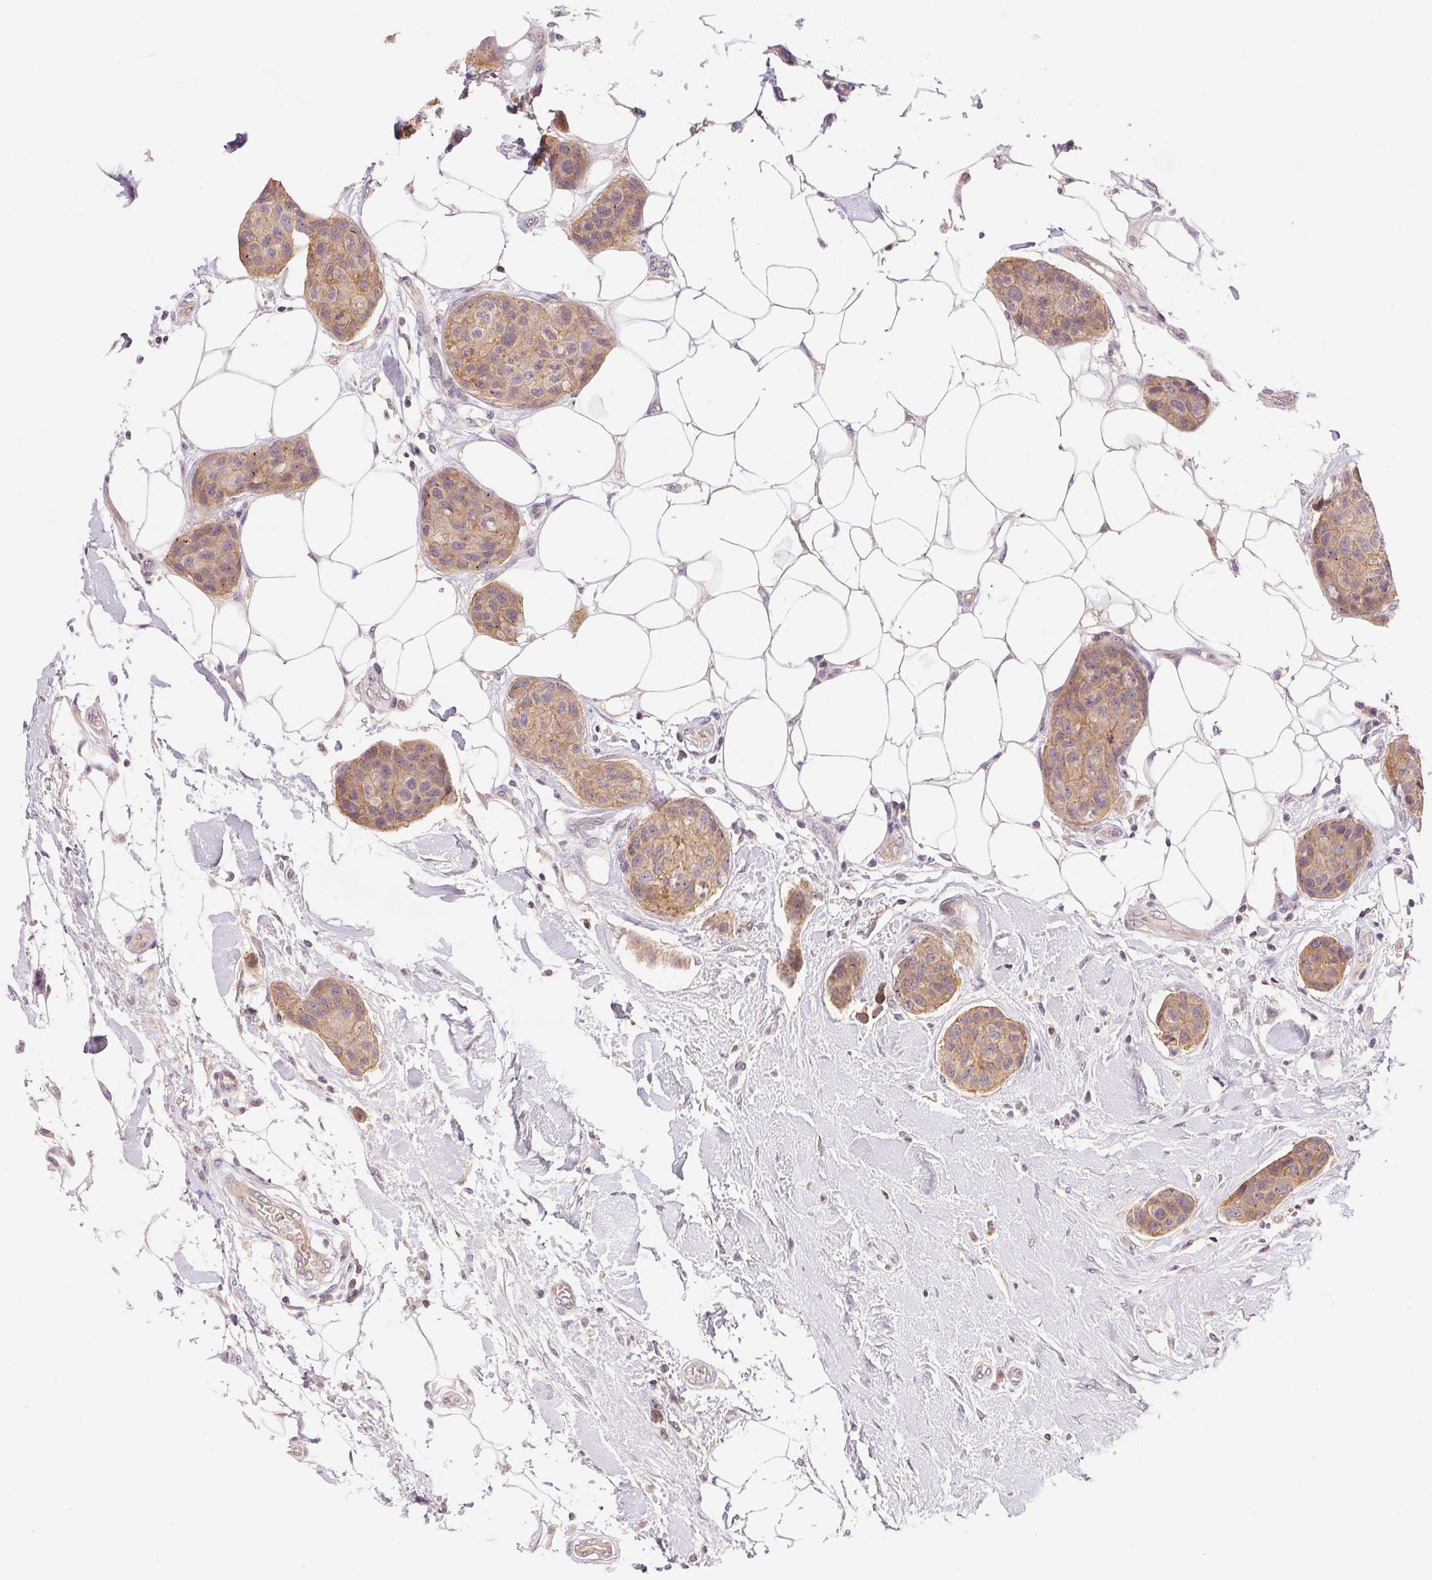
{"staining": {"intensity": "weak", "quantity": ">75%", "location": "cytoplasmic/membranous"}, "tissue": "breast cancer", "cell_type": "Tumor cells", "image_type": "cancer", "snomed": [{"axis": "morphology", "description": "Duct carcinoma"}, {"axis": "topography", "description": "Breast"}, {"axis": "topography", "description": "Lymph node"}], "caption": "A photomicrograph of human breast cancer (infiltrating ductal carcinoma) stained for a protein displays weak cytoplasmic/membranous brown staining in tumor cells.", "gene": "BNIP5", "patient": {"sex": "female", "age": 80}}